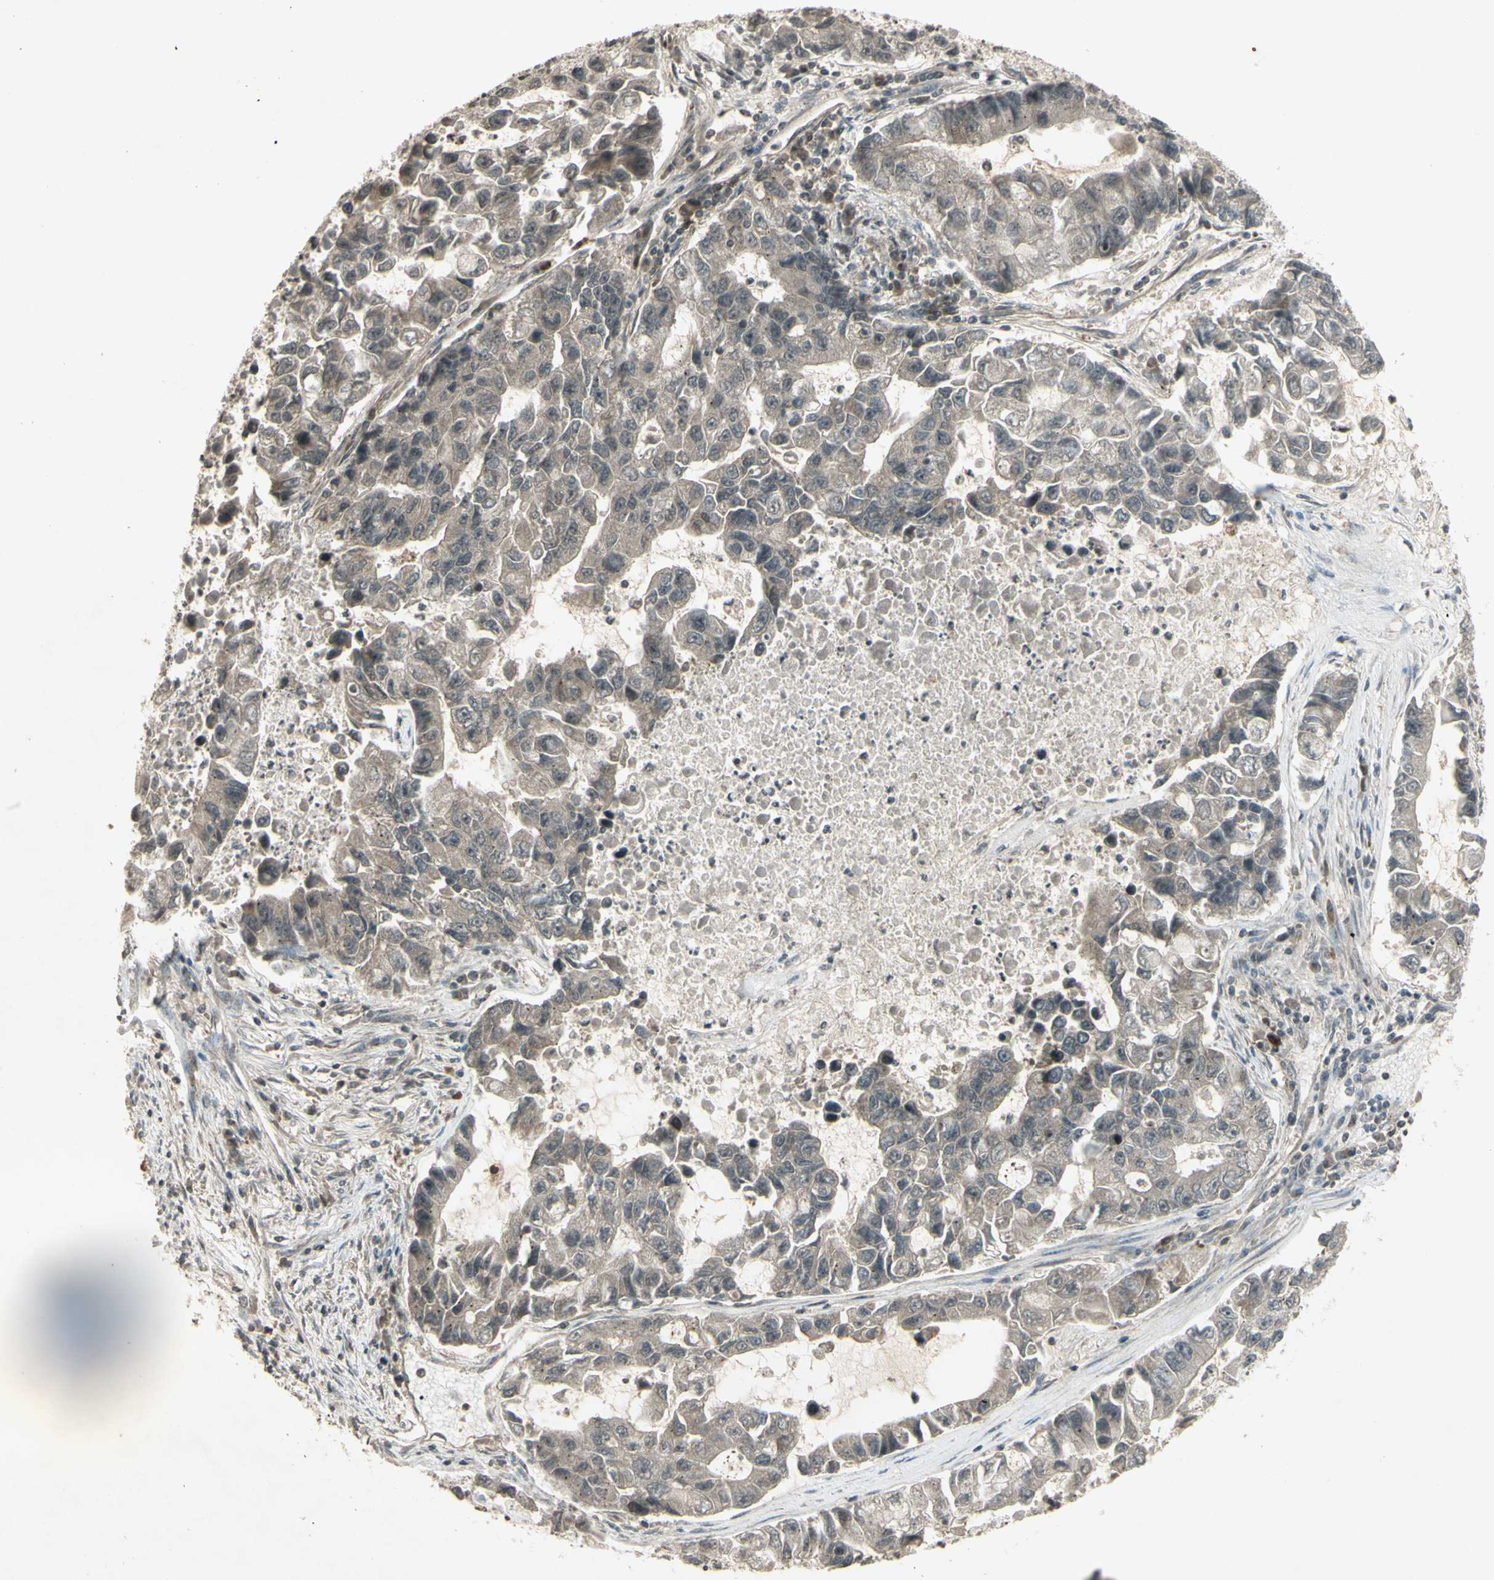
{"staining": {"intensity": "weak", "quantity": "25%-75%", "location": "cytoplasmic/membranous"}, "tissue": "lung cancer", "cell_type": "Tumor cells", "image_type": "cancer", "snomed": [{"axis": "morphology", "description": "Adenocarcinoma, NOS"}, {"axis": "topography", "description": "Lung"}], "caption": "Tumor cells display low levels of weak cytoplasmic/membranous positivity in about 25%-75% of cells in human lung cancer.", "gene": "BLNK", "patient": {"sex": "female", "age": 51}}